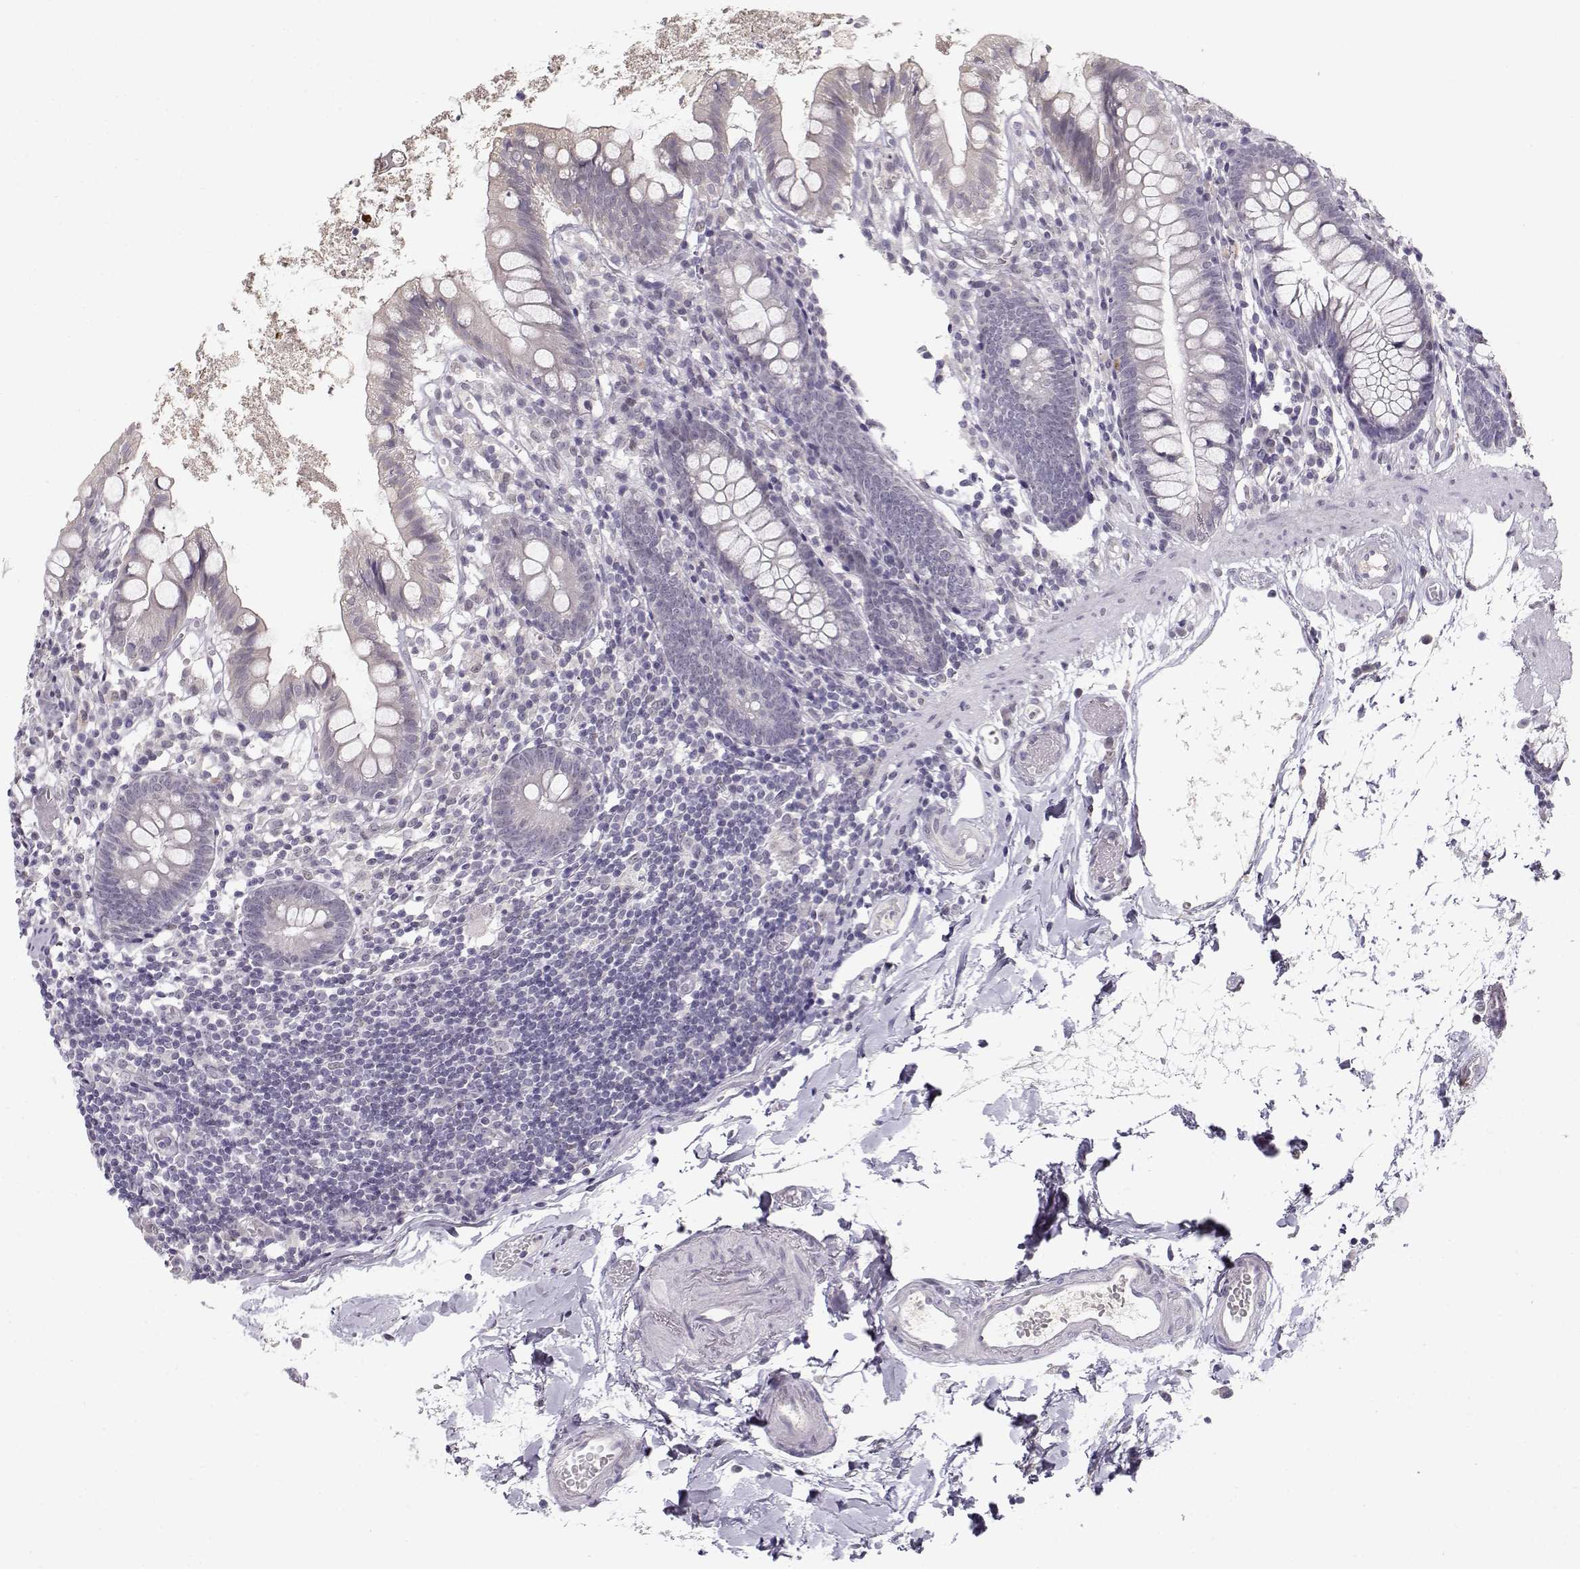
{"staining": {"intensity": "negative", "quantity": "none", "location": "none"}, "tissue": "small intestine", "cell_type": "Glandular cells", "image_type": "normal", "snomed": [{"axis": "morphology", "description": "Normal tissue, NOS"}, {"axis": "topography", "description": "Small intestine"}], "caption": "High power microscopy photomicrograph of an immunohistochemistry (IHC) histopathology image of unremarkable small intestine, revealing no significant positivity in glandular cells. (Stains: DAB immunohistochemistry with hematoxylin counter stain, Microscopy: brightfield microscopy at high magnification).", "gene": "C16orf86", "patient": {"sex": "female", "age": 90}}